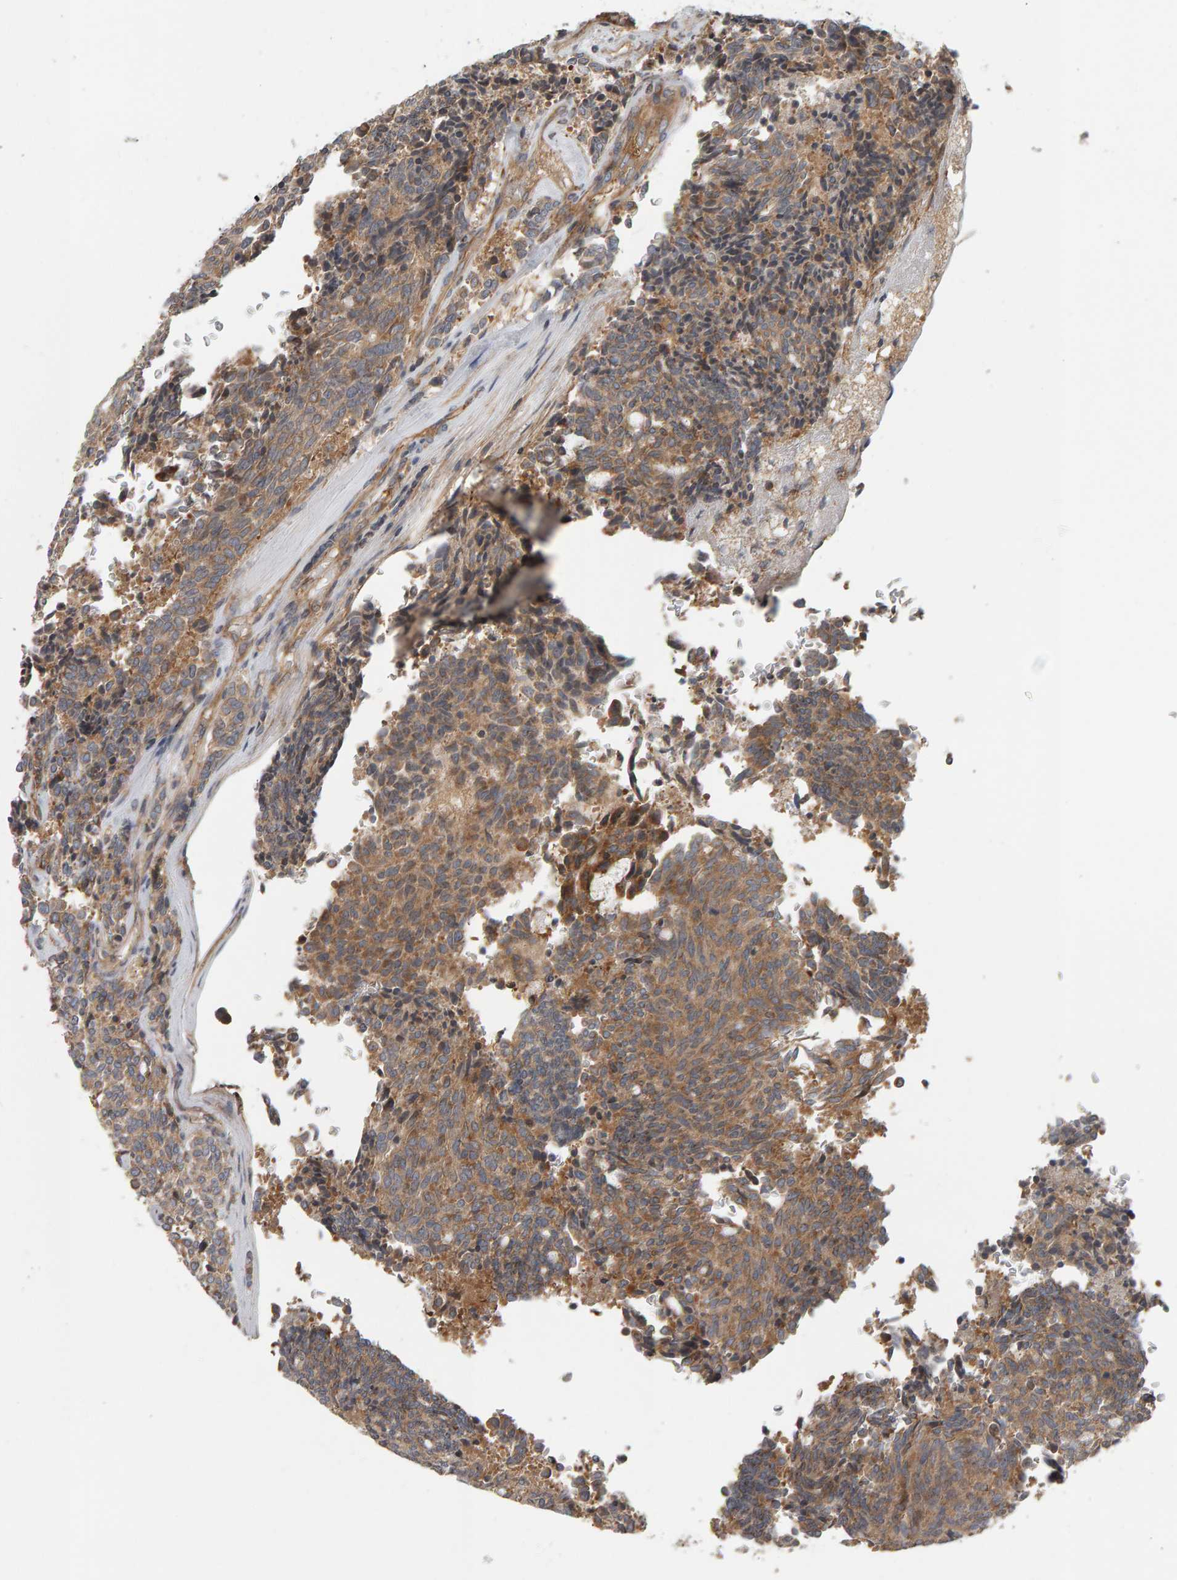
{"staining": {"intensity": "moderate", "quantity": ">75%", "location": "cytoplasmic/membranous"}, "tissue": "carcinoid", "cell_type": "Tumor cells", "image_type": "cancer", "snomed": [{"axis": "morphology", "description": "Carcinoid, malignant, NOS"}, {"axis": "topography", "description": "Pancreas"}], "caption": "Moderate cytoplasmic/membranous protein staining is identified in about >75% of tumor cells in carcinoid.", "gene": "C9orf72", "patient": {"sex": "female", "age": 54}}